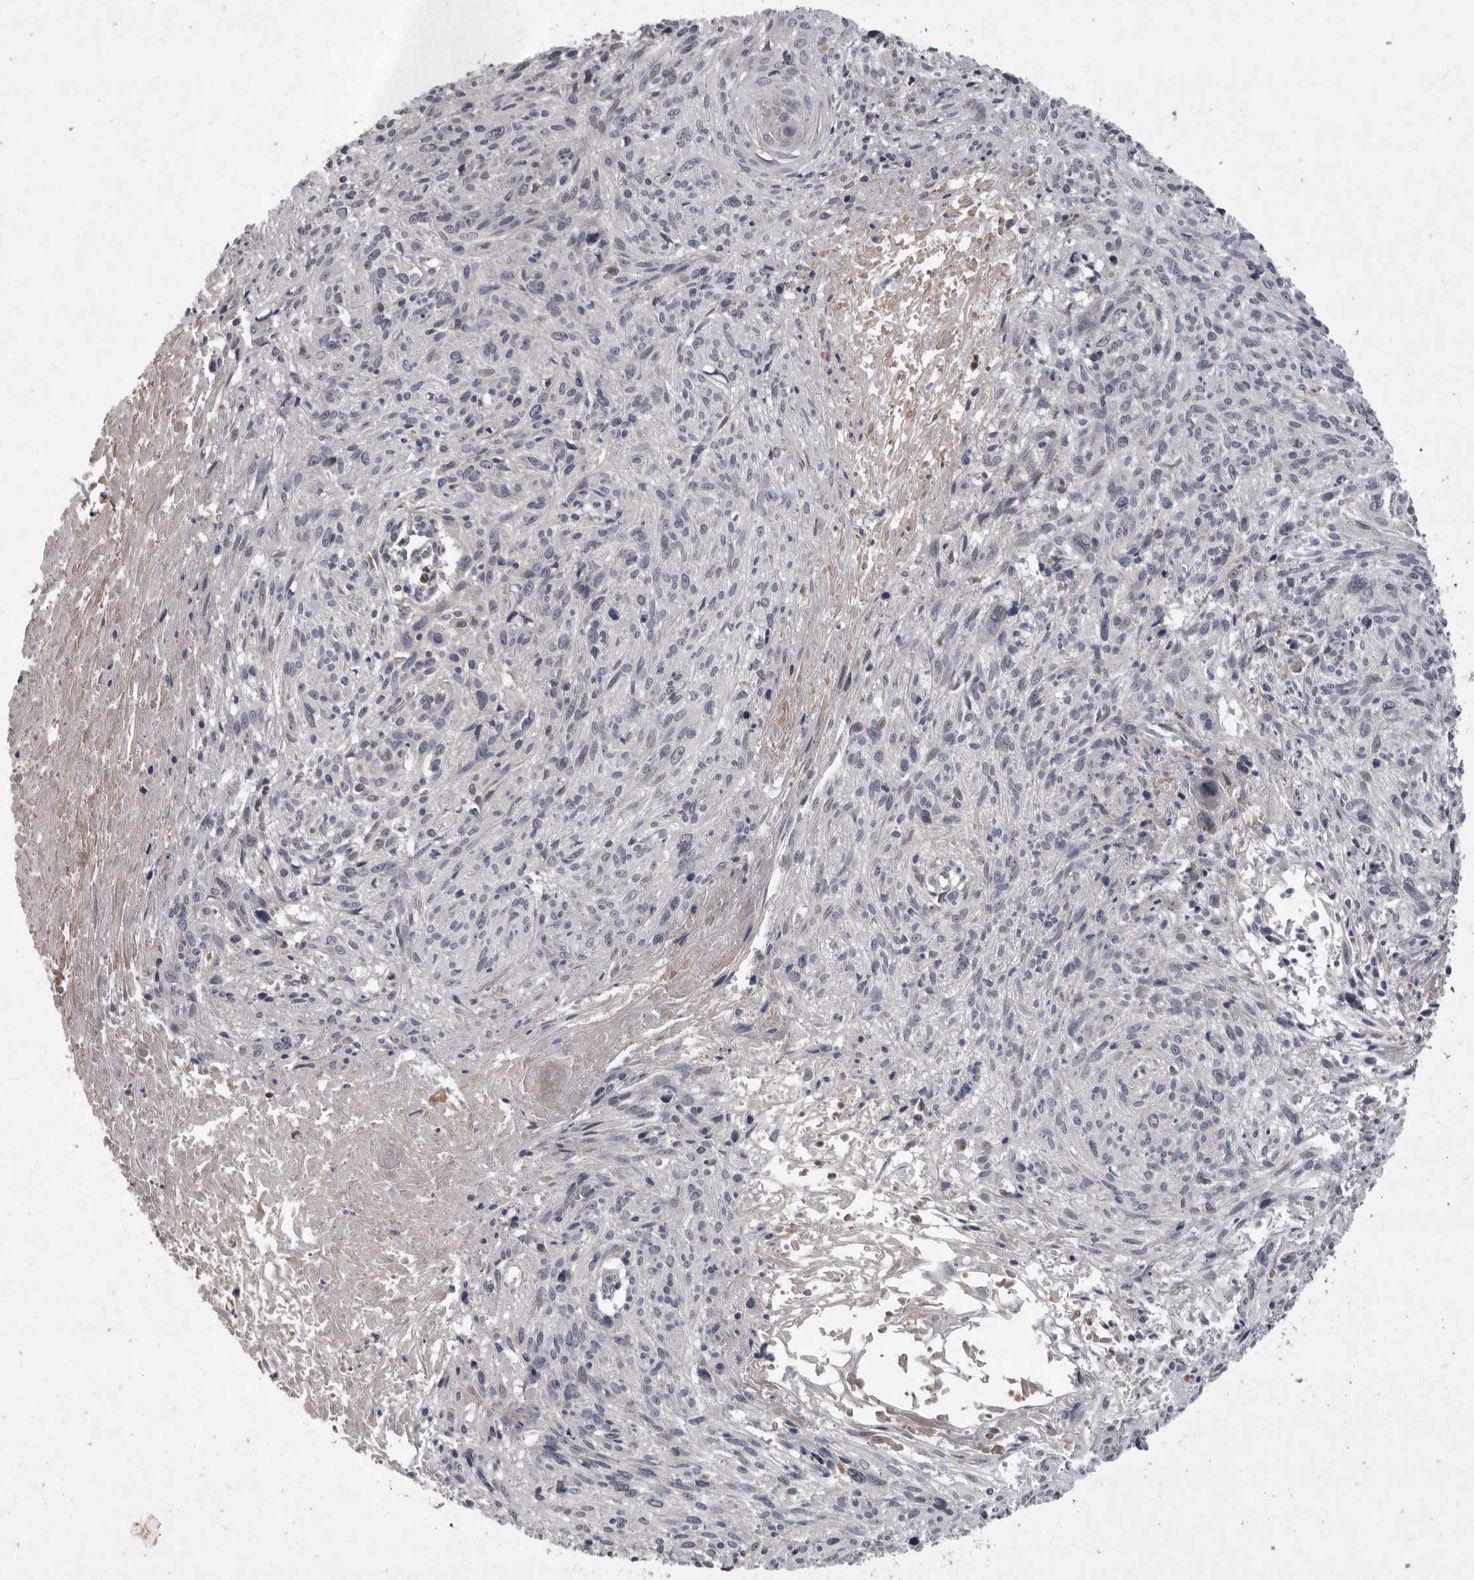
{"staining": {"intensity": "negative", "quantity": "none", "location": "none"}, "tissue": "cervical cancer", "cell_type": "Tumor cells", "image_type": "cancer", "snomed": [{"axis": "morphology", "description": "Squamous cell carcinoma, NOS"}, {"axis": "topography", "description": "Cervix"}], "caption": "This is an immunohistochemistry image of cervical squamous cell carcinoma. There is no positivity in tumor cells.", "gene": "MAN2A1", "patient": {"sex": "female", "age": 51}}